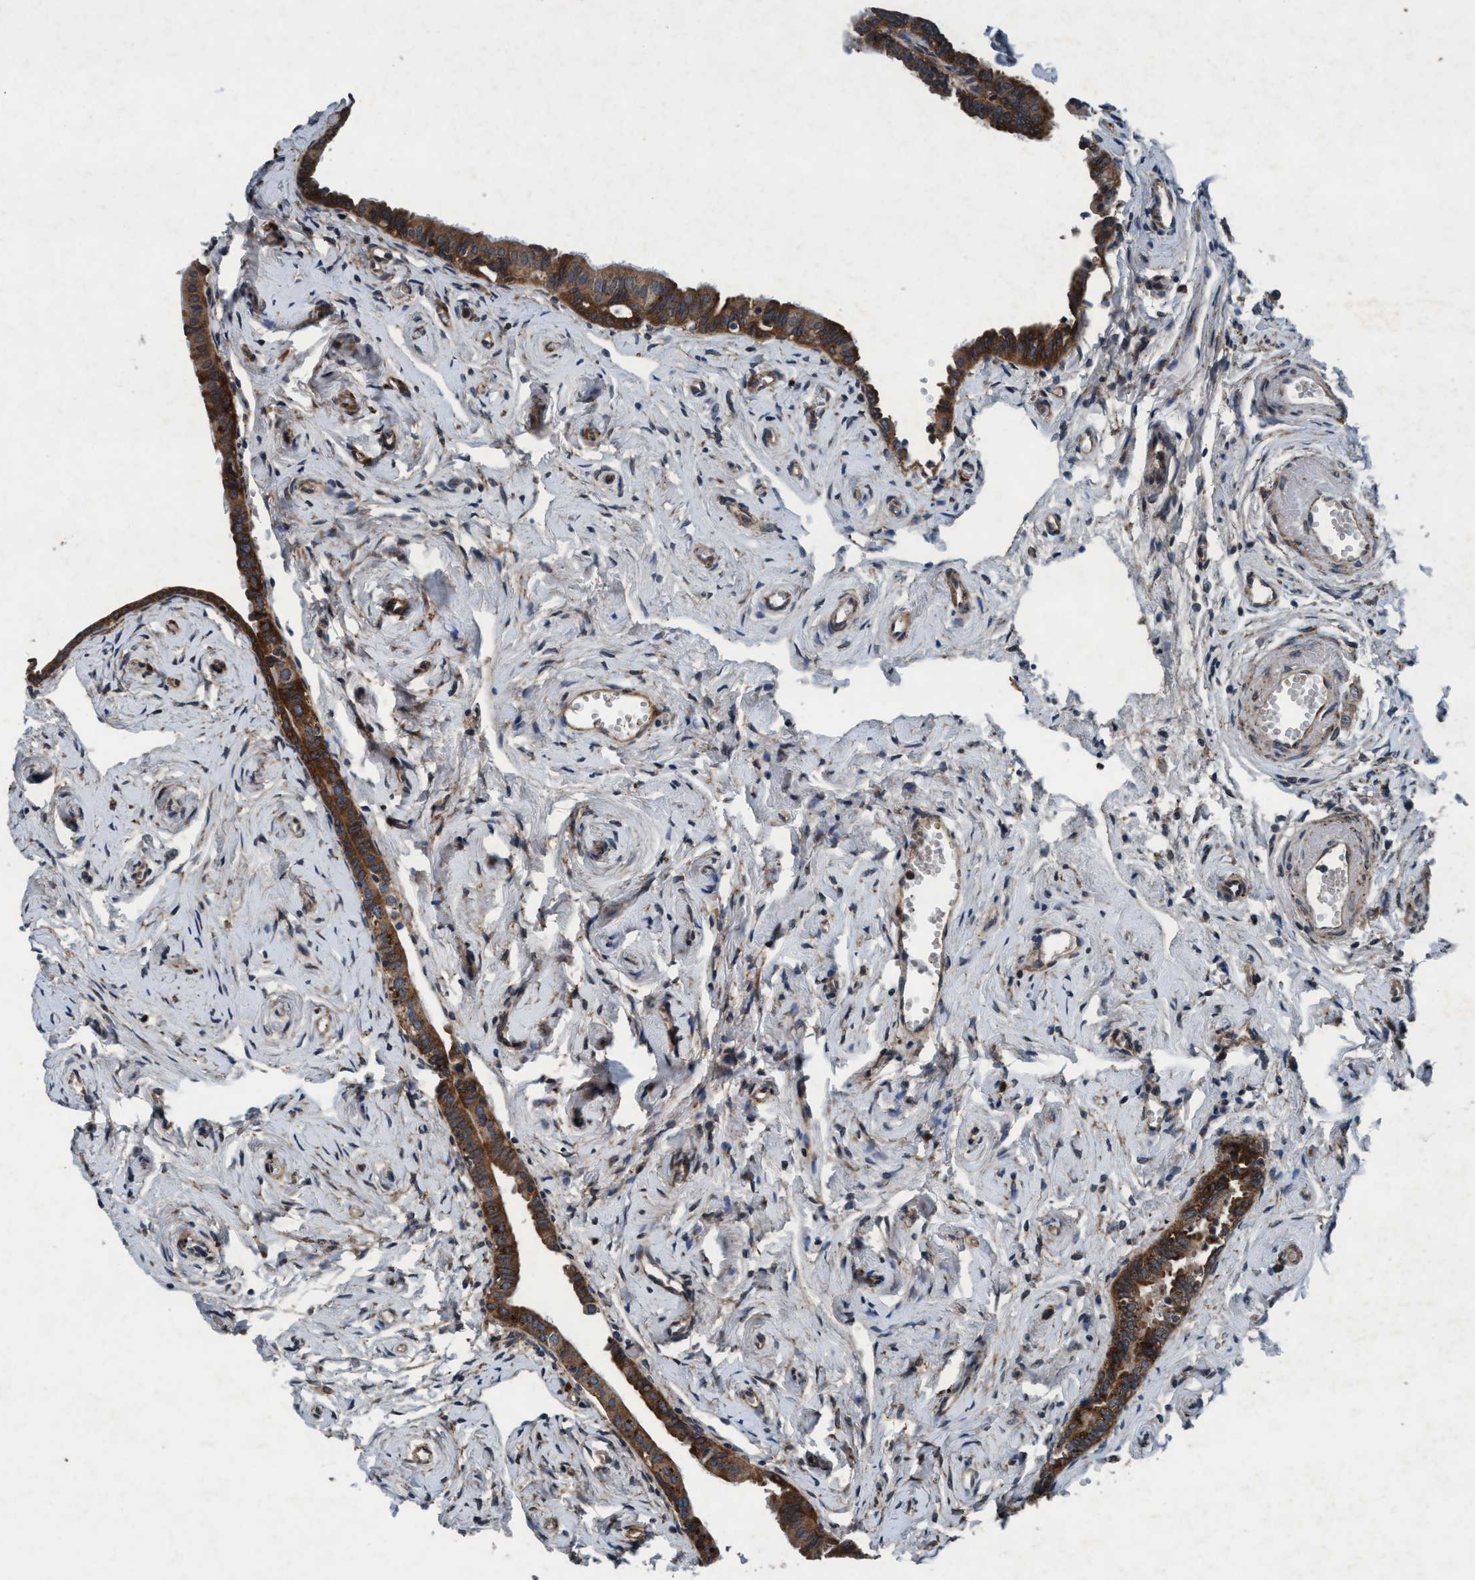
{"staining": {"intensity": "strong", "quantity": ">75%", "location": "cytoplasmic/membranous"}, "tissue": "fallopian tube", "cell_type": "Glandular cells", "image_type": "normal", "snomed": [{"axis": "morphology", "description": "Normal tissue, NOS"}, {"axis": "topography", "description": "Fallopian tube"}], "caption": "Protein staining displays strong cytoplasmic/membranous positivity in about >75% of glandular cells in benign fallopian tube.", "gene": "AKT1S1", "patient": {"sex": "female", "age": 71}}